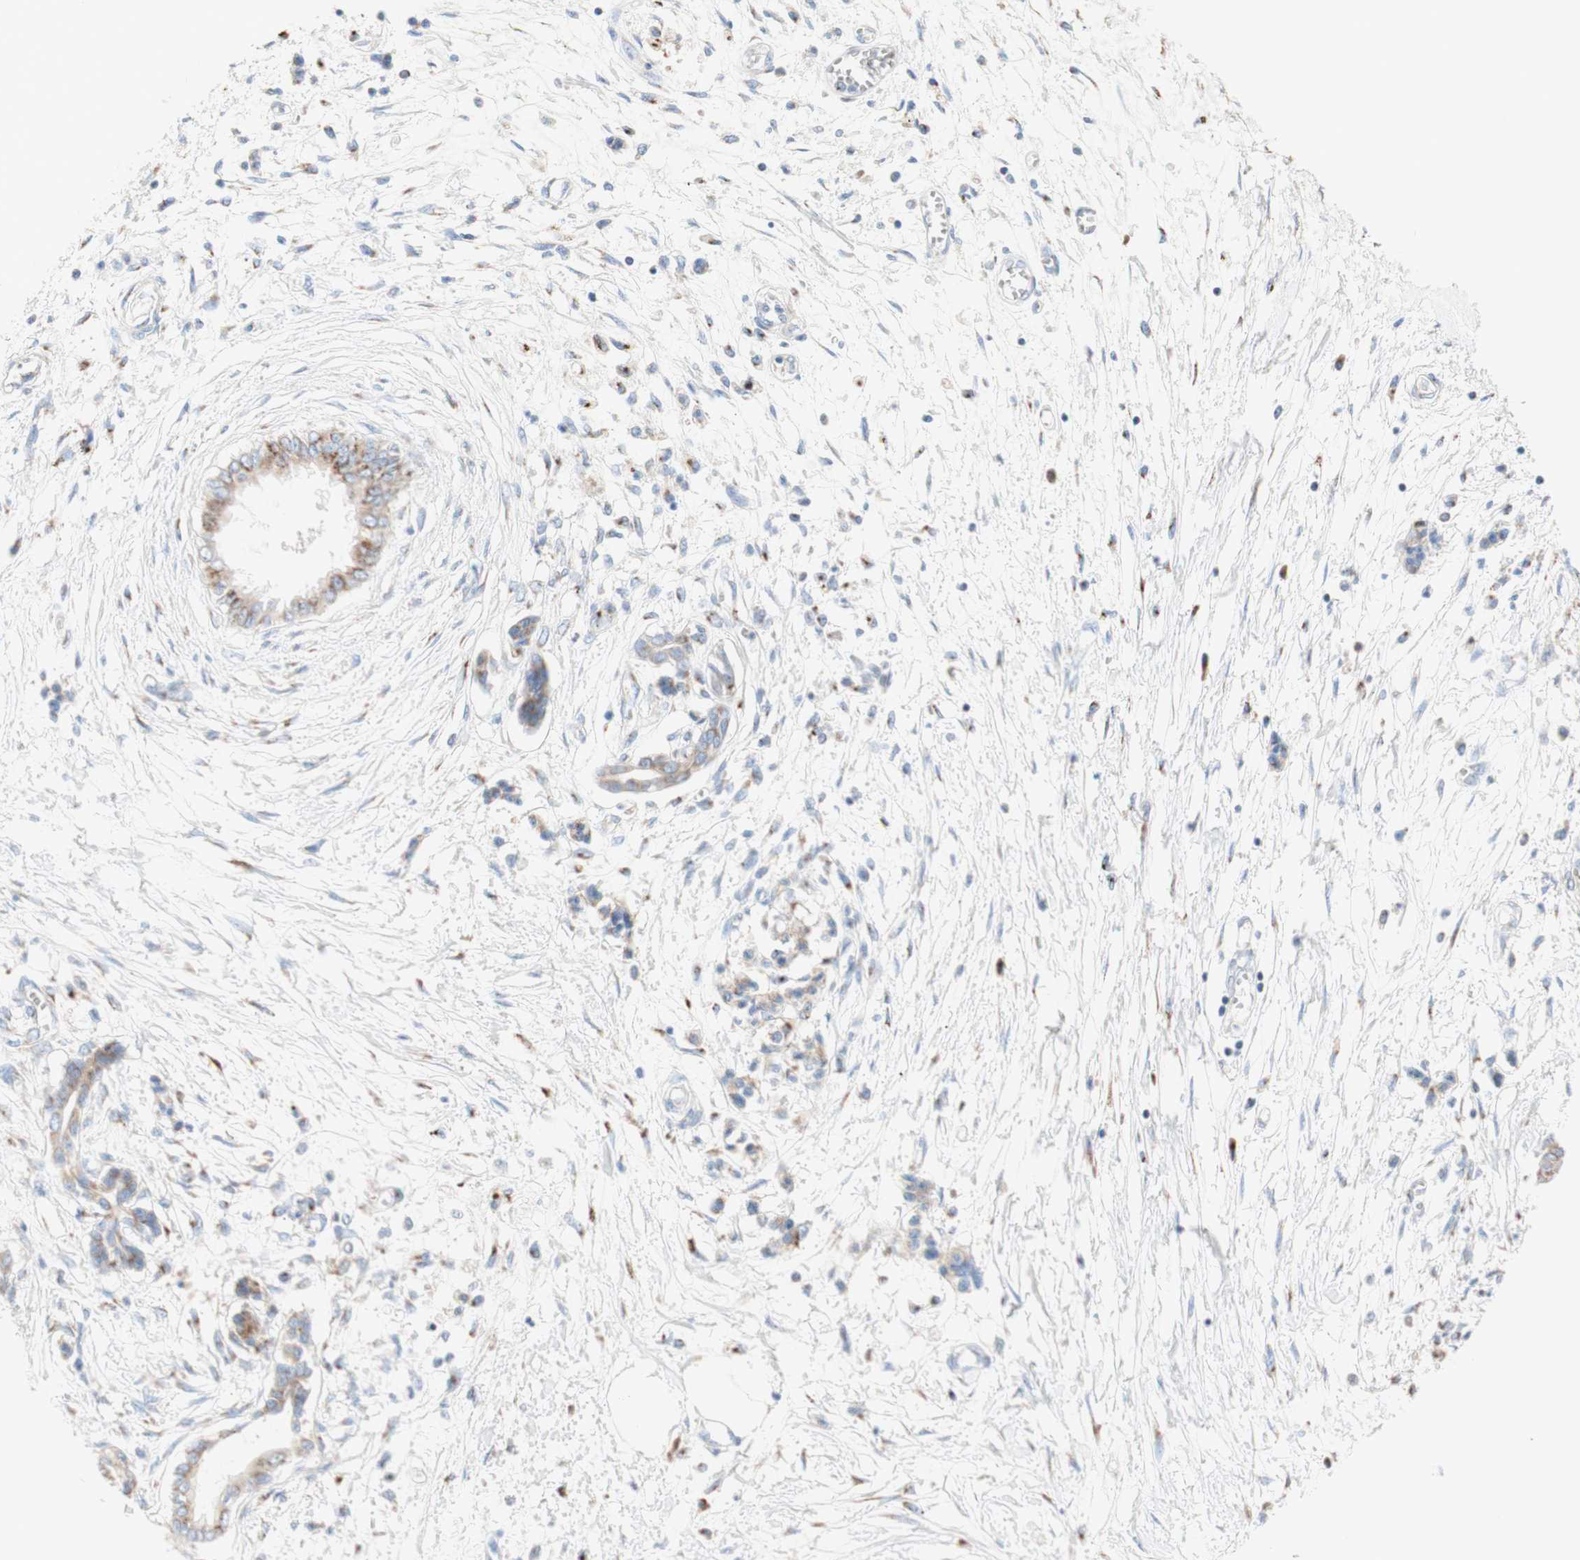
{"staining": {"intensity": "weak", "quantity": "25%-75%", "location": "cytoplasmic/membranous"}, "tissue": "pancreatic cancer", "cell_type": "Tumor cells", "image_type": "cancer", "snomed": [{"axis": "morphology", "description": "Adenocarcinoma, NOS"}, {"axis": "topography", "description": "Pancreas"}], "caption": "The photomicrograph displays staining of pancreatic adenocarcinoma, revealing weak cytoplasmic/membranous protein positivity (brown color) within tumor cells.", "gene": "GALNT2", "patient": {"sex": "male", "age": 56}}